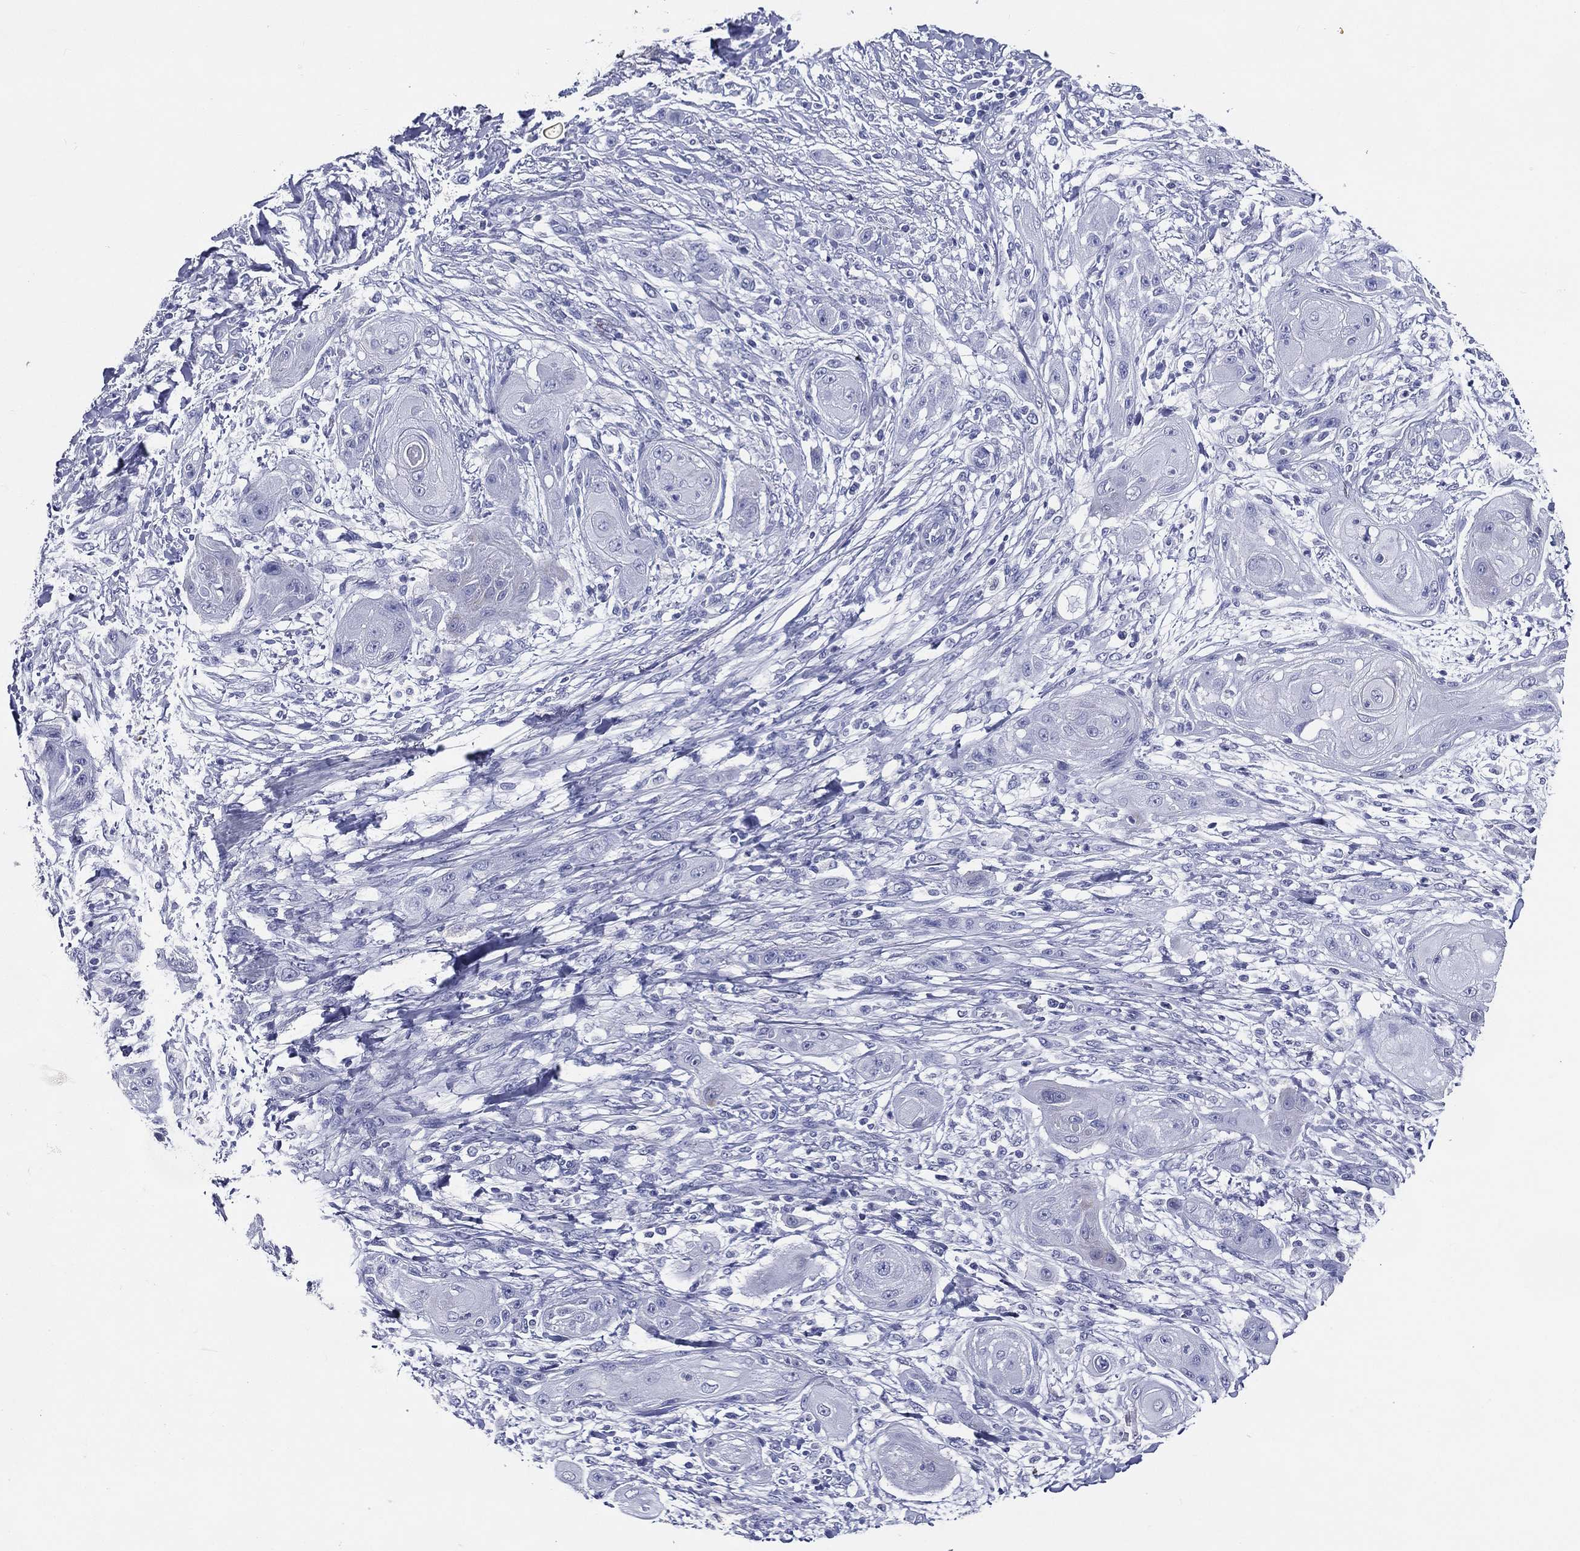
{"staining": {"intensity": "negative", "quantity": "none", "location": "none"}, "tissue": "skin cancer", "cell_type": "Tumor cells", "image_type": "cancer", "snomed": [{"axis": "morphology", "description": "Squamous cell carcinoma, NOS"}, {"axis": "topography", "description": "Skin"}], "caption": "The image shows no staining of tumor cells in skin cancer (squamous cell carcinoma).", "gene": "ACE2", "patient": {"sex": "male", "age": 62}}